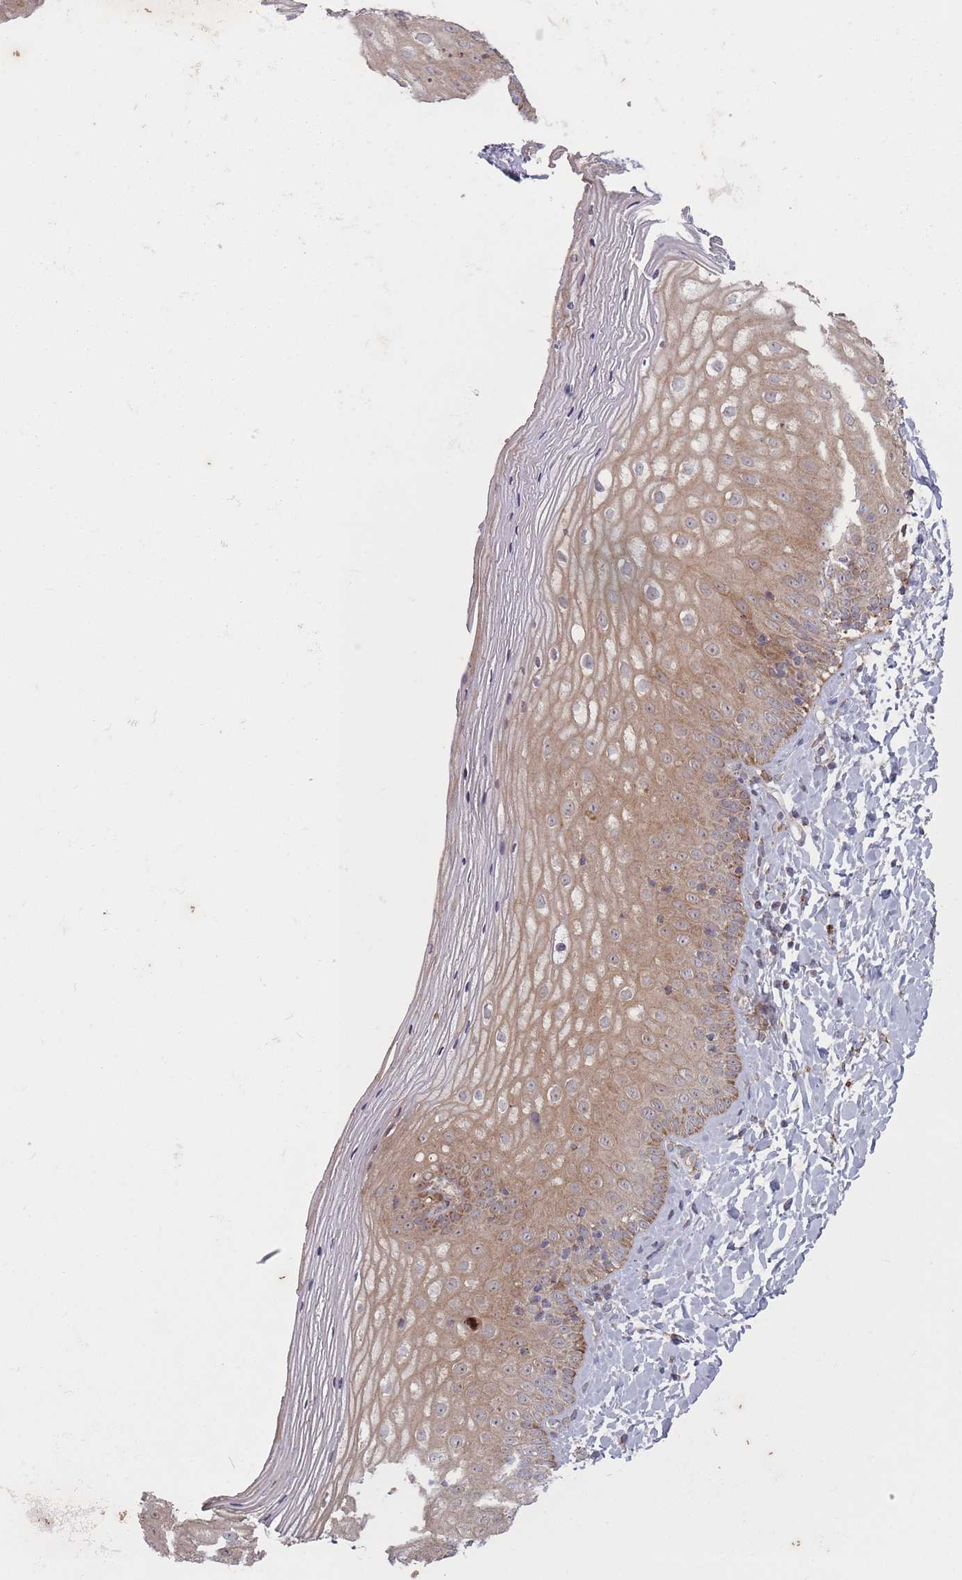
{"staining": {"intensity": "strong", "quantity": "25%-75%", "location": "cytoplasmic/membranous"}, "tissue": "vagina", "cell_type": "Squamous epithelial cells", "image_type": "normal", "snomed": [{"axis": "morphology", "description": "Normal tissue, NOS"}, {"axis": "topography", "description": "Vagina"}], "caption": "Vagina stained with DAB immunohistochemistry (IHC) reveals high levels of strong cytoplasmic/membranous positivity in approximately 25%-75% of squamous epithelial cells. The staining is performed using DAB brown chromogen to label protein expression. The nuclei are counter-stained blue using hematoxylin.", "gene": "OR10Q1", "patient": {"sex": "female", "age": 65}}